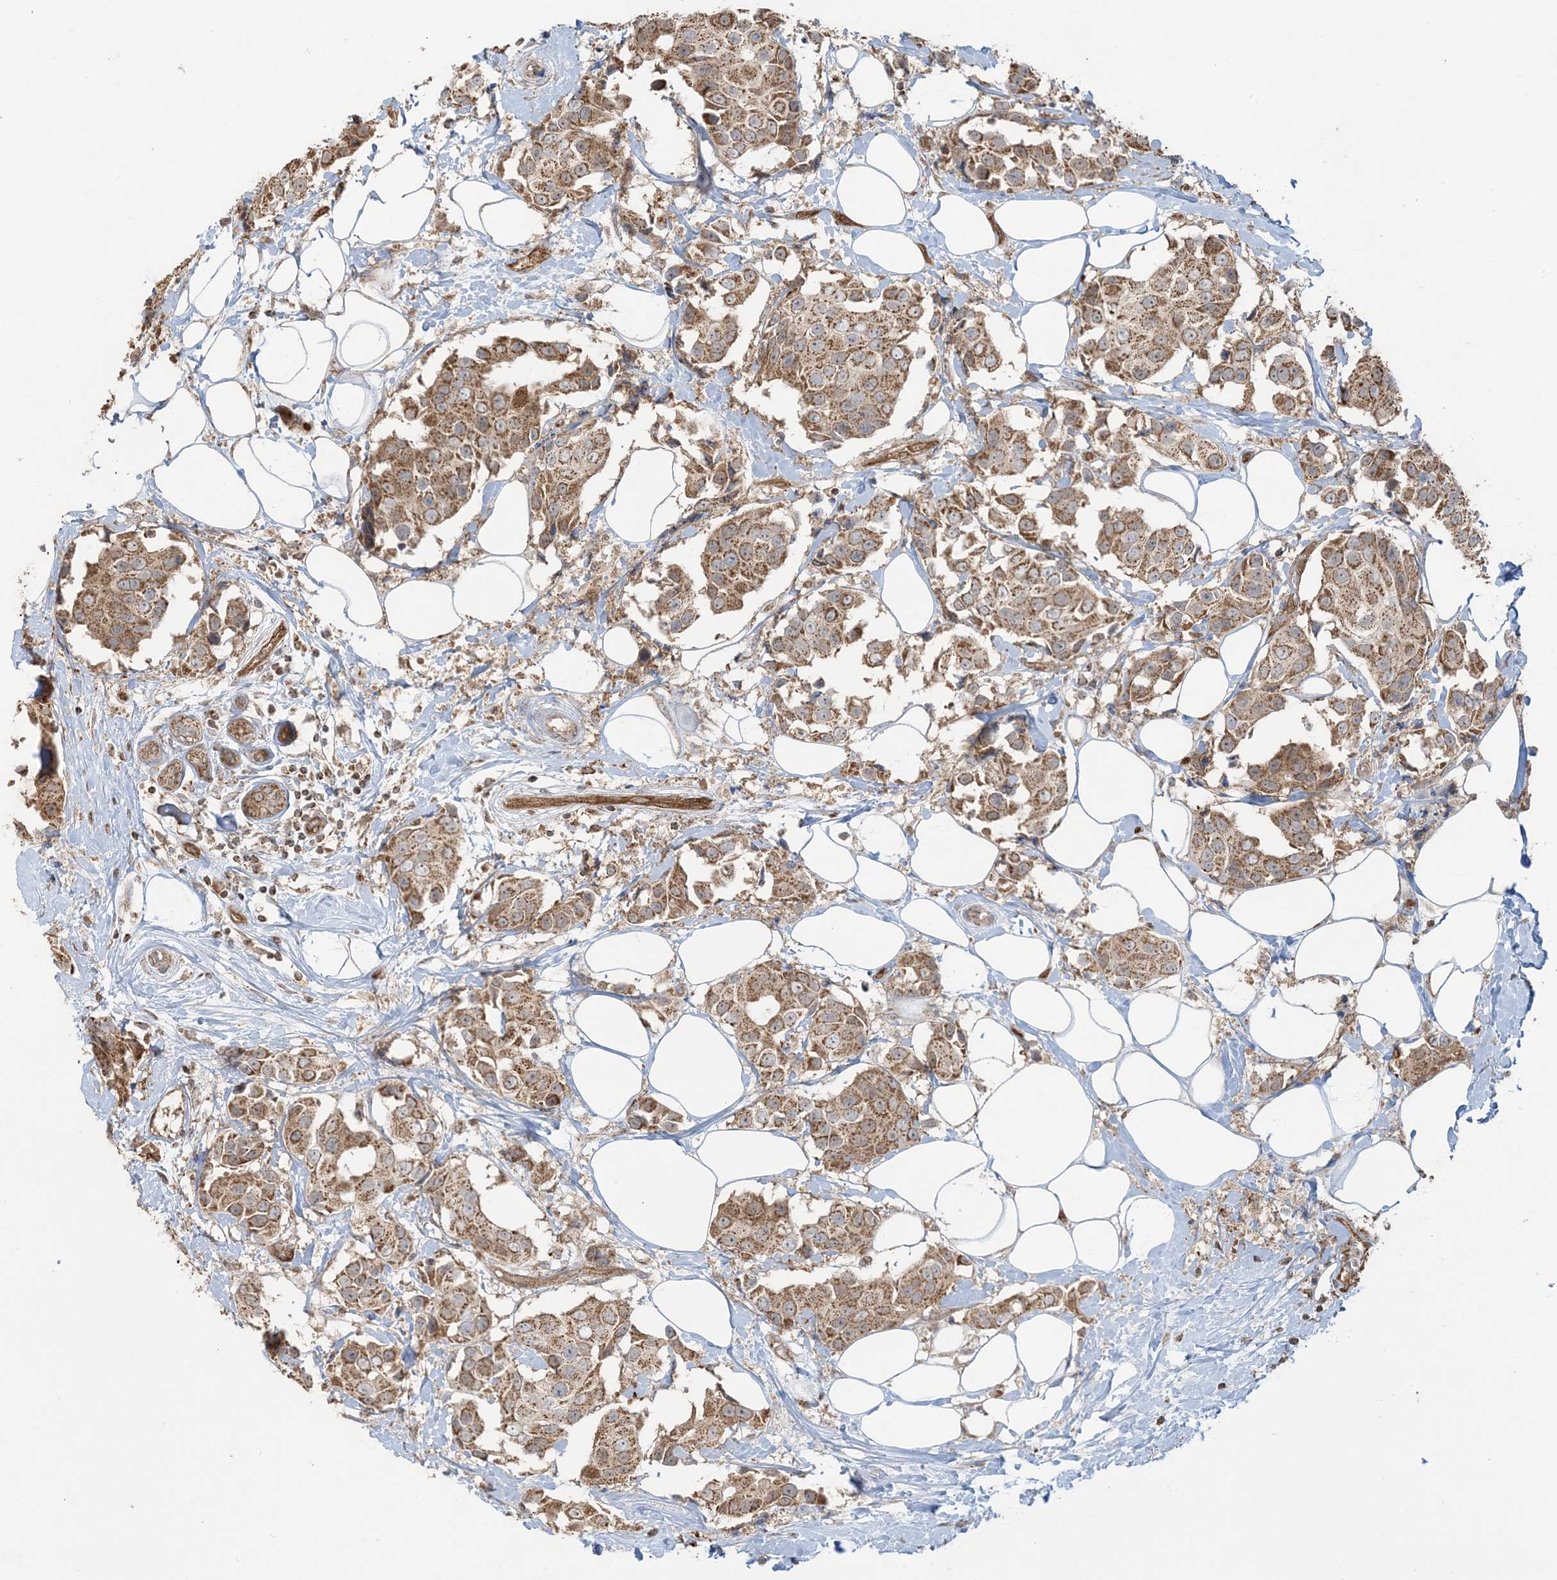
{"staining": {"intensity": "moderate", "quantity": ">75%", "location": "cytoplasmic/membranous"}, "tissue": "breast cancer", "cell_type": "Tumor cells", "image_type": "cancer", "snomed": [{"axis": "morphology", "description": "Normal tissue, NOS"}, {"axis": "morphology", "description": "Duct carcinoma"}, {"axis": "topography", "description": "Breast"}], "caption": "Breast cancer stained with a brown dye shows moderate cytoplasmic/membranous positive positivity in approximately >75% of tumor cells.", "gene": "PPM1F", "patient": {"sex": "female", "age": 39}}